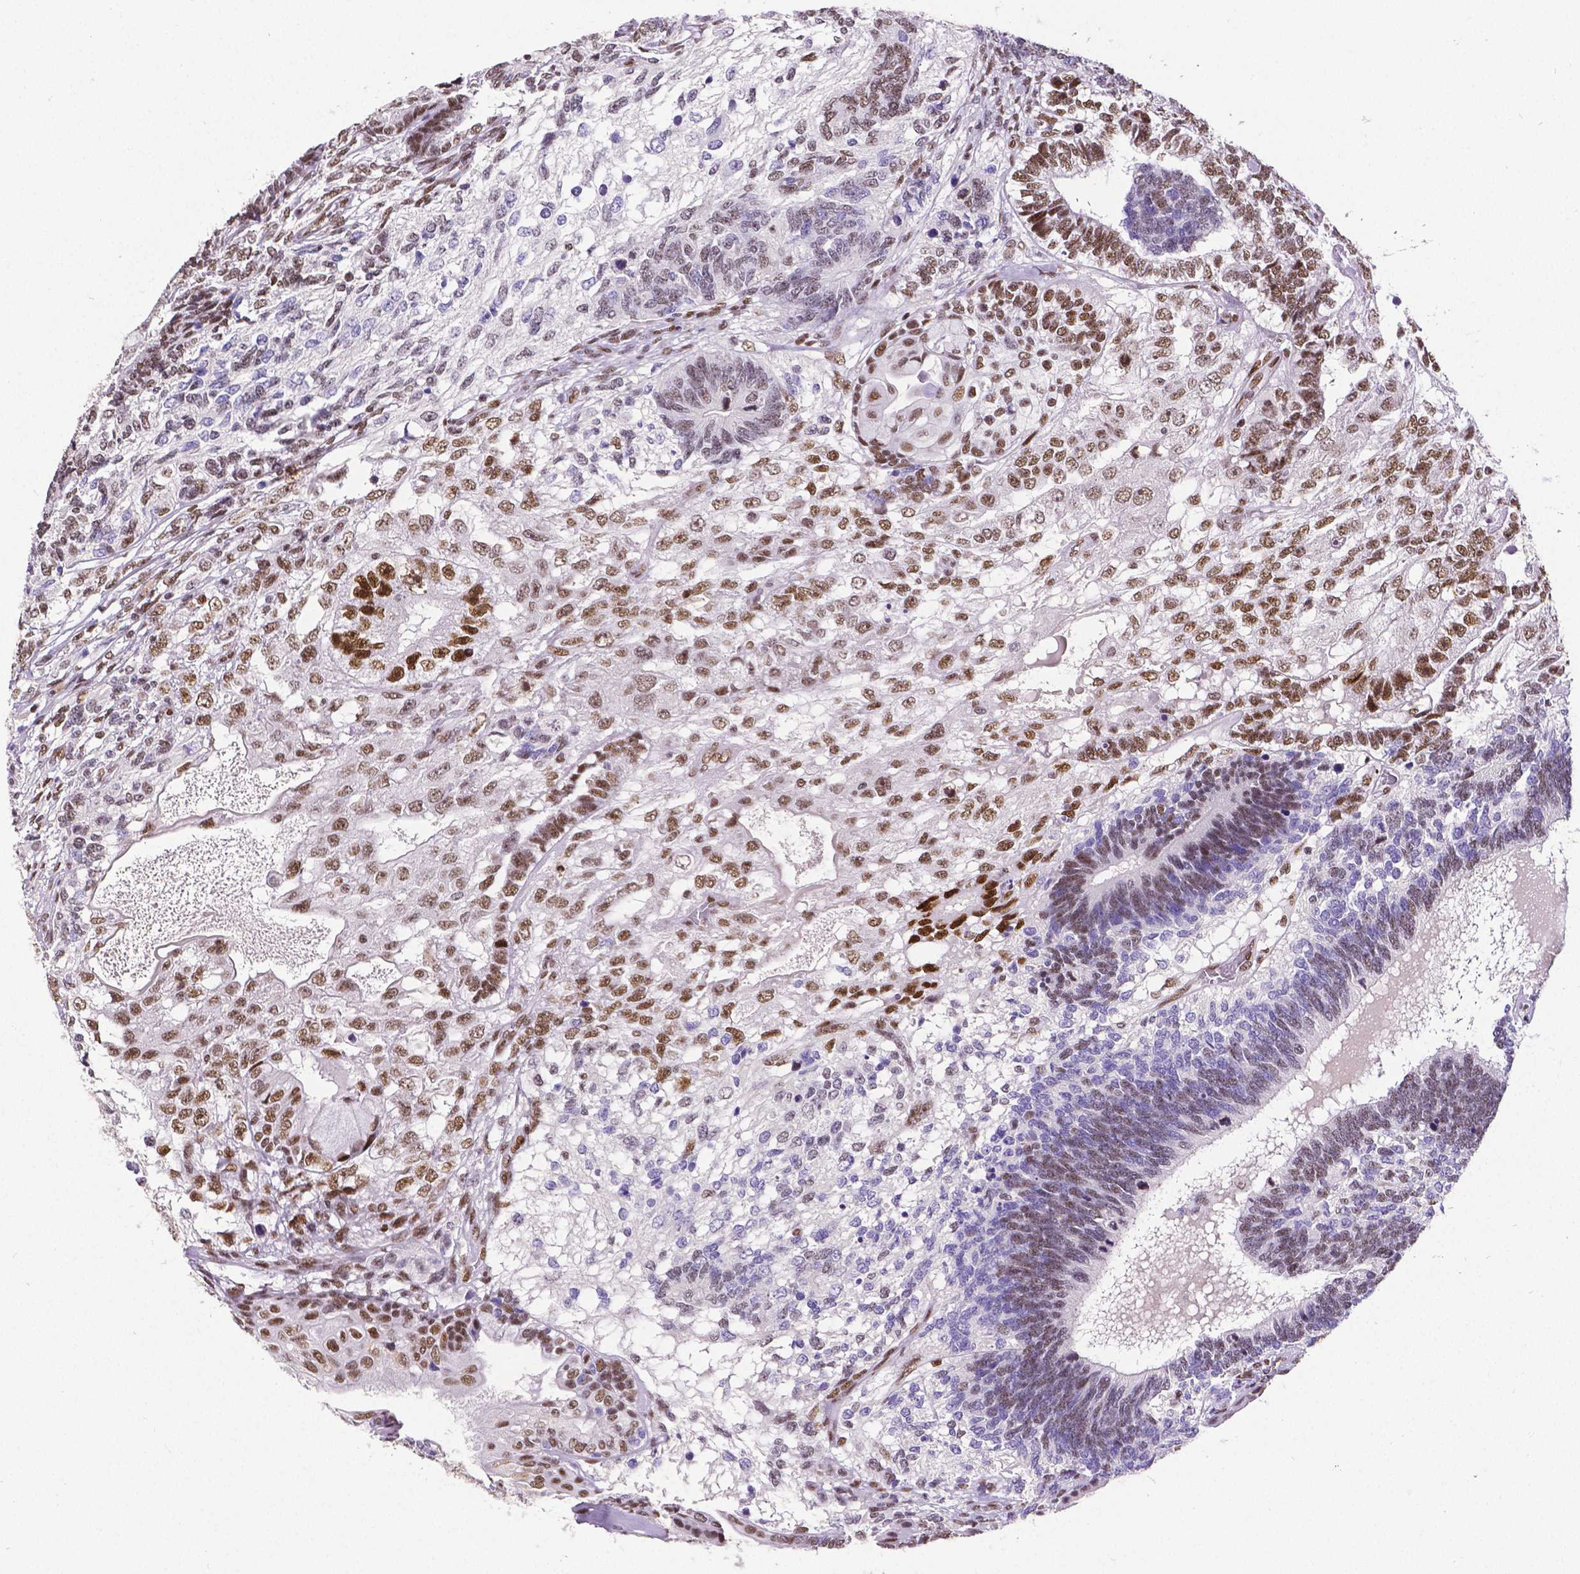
{"staining": {"intensity": "moderate", "quantity": ">75%", "location": "nuclear"}, "tissue": "testis cancer", "cell_type": "Tumor cells", "image_type": "cancer", "snomed": [{"axis": "morphology", "description": "Seminoma, NOS"}, {"axis": "morphology", "description": "Carcinoma, Embryonal, NOS"}, {"axis": "topography", "description": "Testis"}], "caption": "Moderate nuclear protein expression is identified in about >75% of tumor cells in testis cancer.", "gene": "REST", "patient": {"sex": "male", "age": 41}}